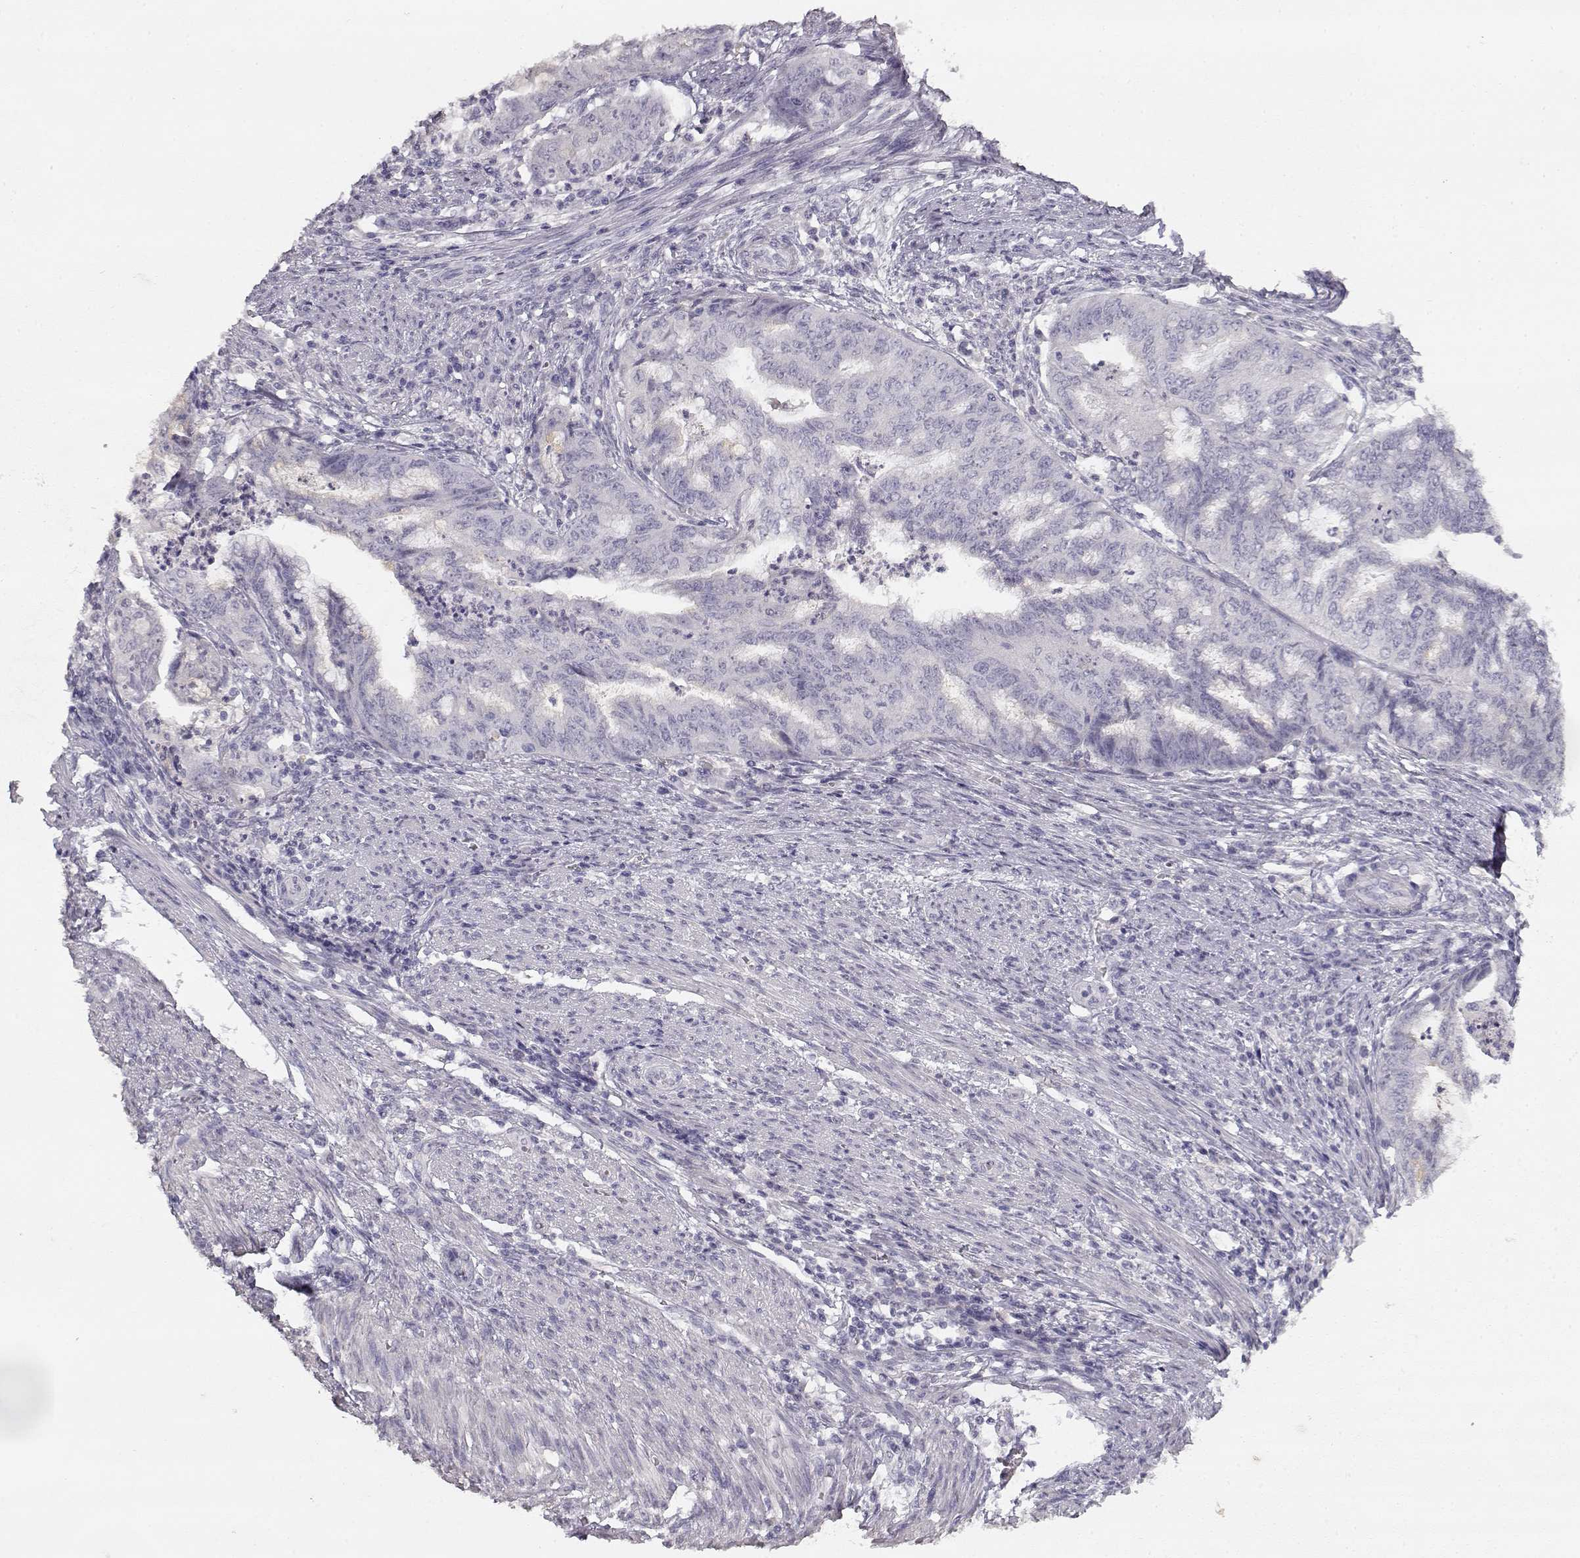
{"staining": {"intensity": "negative", "quantity": "none", "location": "none"}, "tissue": "endometrial cancer", "cell_type": "Tumor cells", "image_type": "cancer", "snomed": [{"axis": "morphology", "description": "Adenocarcinoma, NOS"}, {"axis": "topography", "description": "Endometrium"}], "caption": "Immunohistochemical staining of adenocarcinoma (endometrial) demonstrates no significant expression in tumor cells. (DAB (3,3'-diaminobenzidine) immunohistochemistry (IHC) with hematoxylin counter stain).", "gene": "TPH2", "patient": {"sex": "female", "age": 79}}